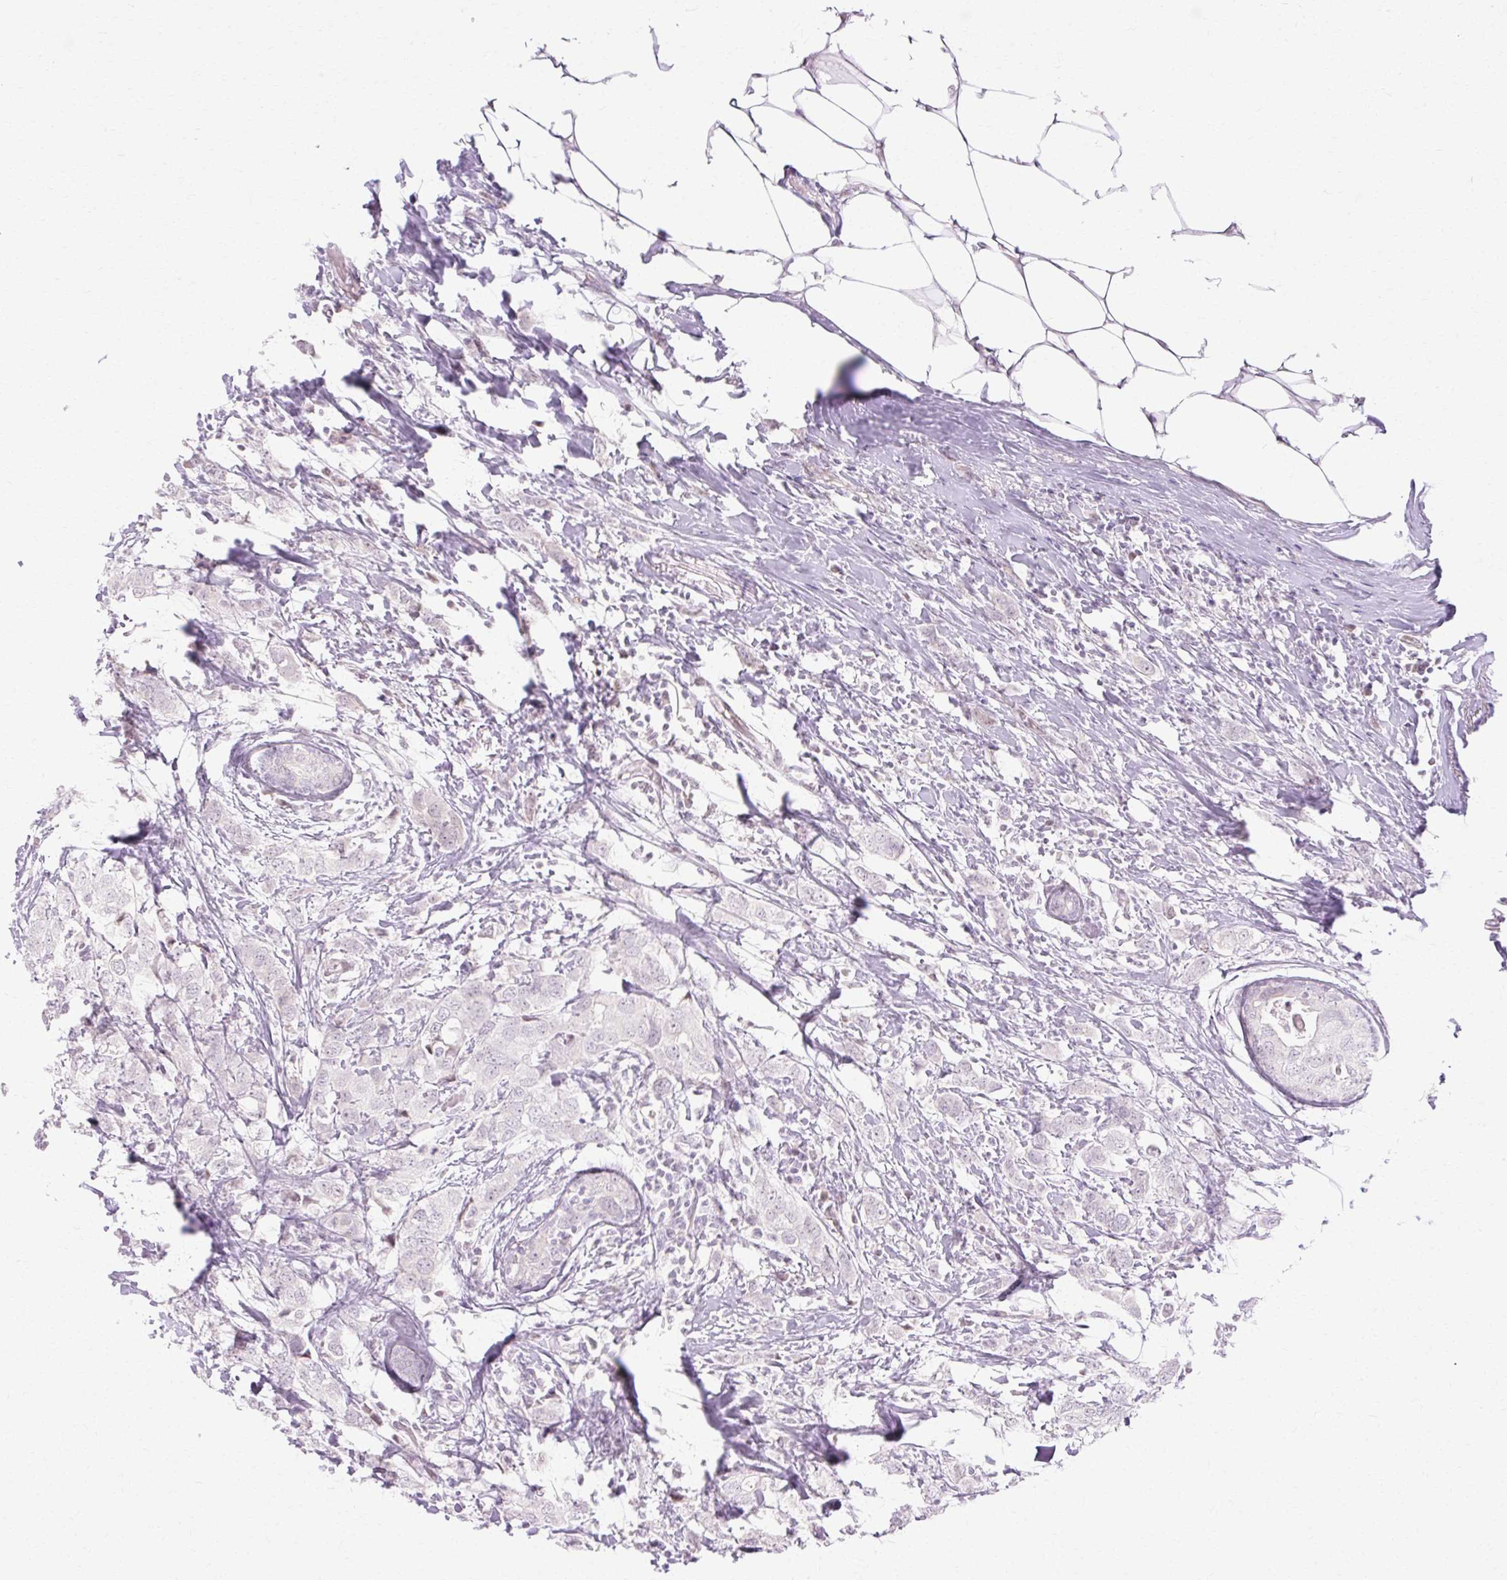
{"staining": {"intensity": "negative", "quantity": "none", "location": "none"}, "tissue": "breast cancer", "cell_type": "Tumor cells", "image_type": "cancer", "snomed": [{"axis": "morphology", "description": "Duct carcinoma"}, {"axis": "topography", "description": "Breast"}], "caption": "Immunohistochemistry (IHC) of breast invasive ductal carcinoma exhibits no expression in tumor cells. Brightfield microscopy of IHC stained with DAB (3,3'-diaminobenzidine) (brown) and hematoxylin (blue), captured at high magnification.", "gene": "C3orf49", "patient": {"sex": "female", "age": 50}}